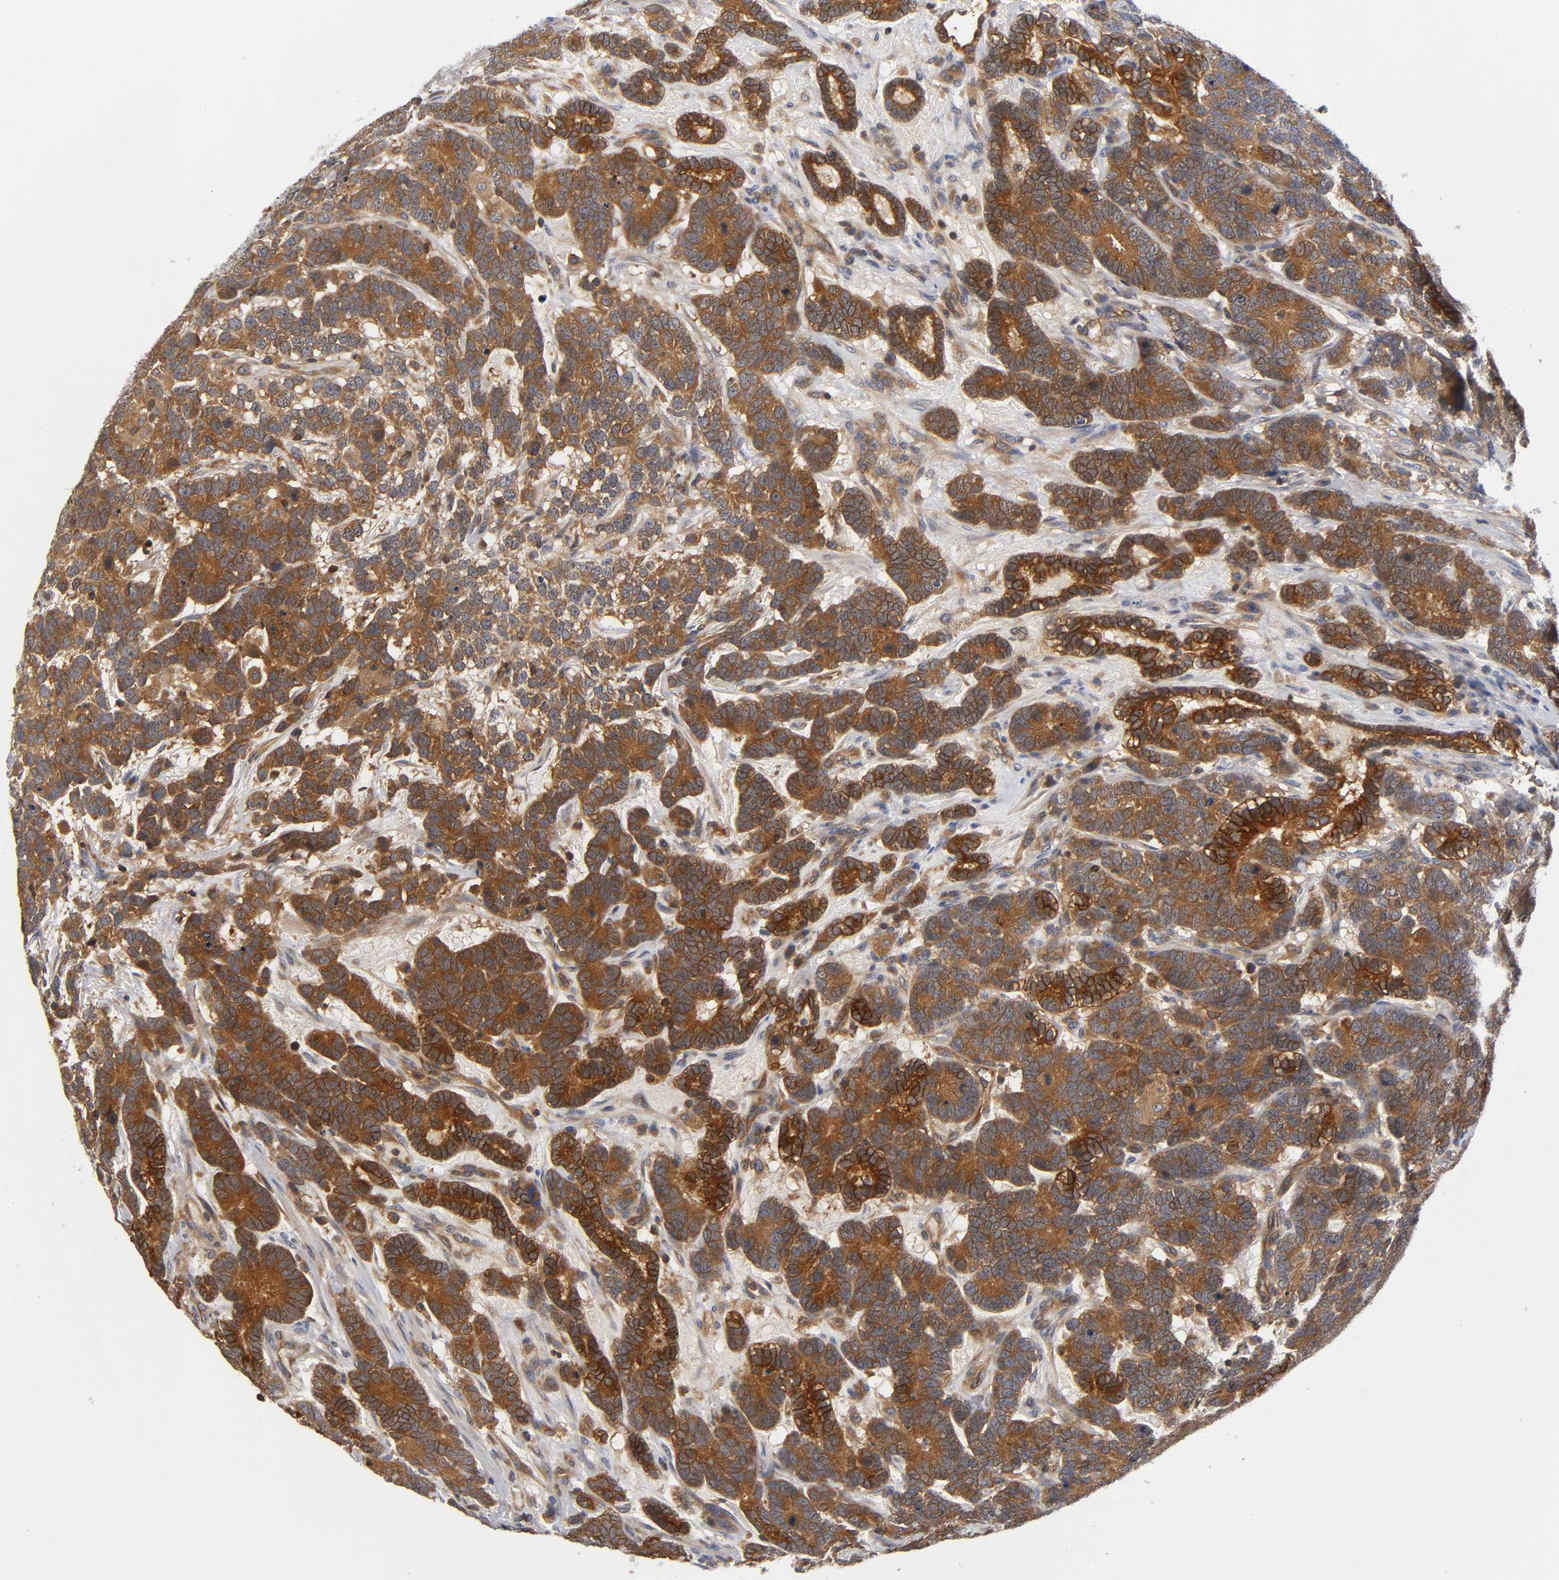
{"staining": {"intensity": "strong", "quantity": ">75%", "location": "cytoplasmic/membranous"}, "tissue": "testis cancer", "cell_type": "Tumor cells", "image_type": "cancer", "snomed": [{"axis": "morphology", "description": "Carcinoma, Embryonal, NOS"}, {"axis": "topography", "description": "Testis"}], "caption": "Brown immunohistochemical staining in human embryonal carcinoma (testis) demonstrates strong cytoplasmic/membranous staining in approximately >75% of tumor cells. The protein of interest is stained brown, and the nuclei are stained in blue (DAB (3,3'-diaminobenzidine) IHC with brightfield microscopy, high magnification).", "gene": "PRKAB1", "patient": {"sex": "male", "age": 26}}